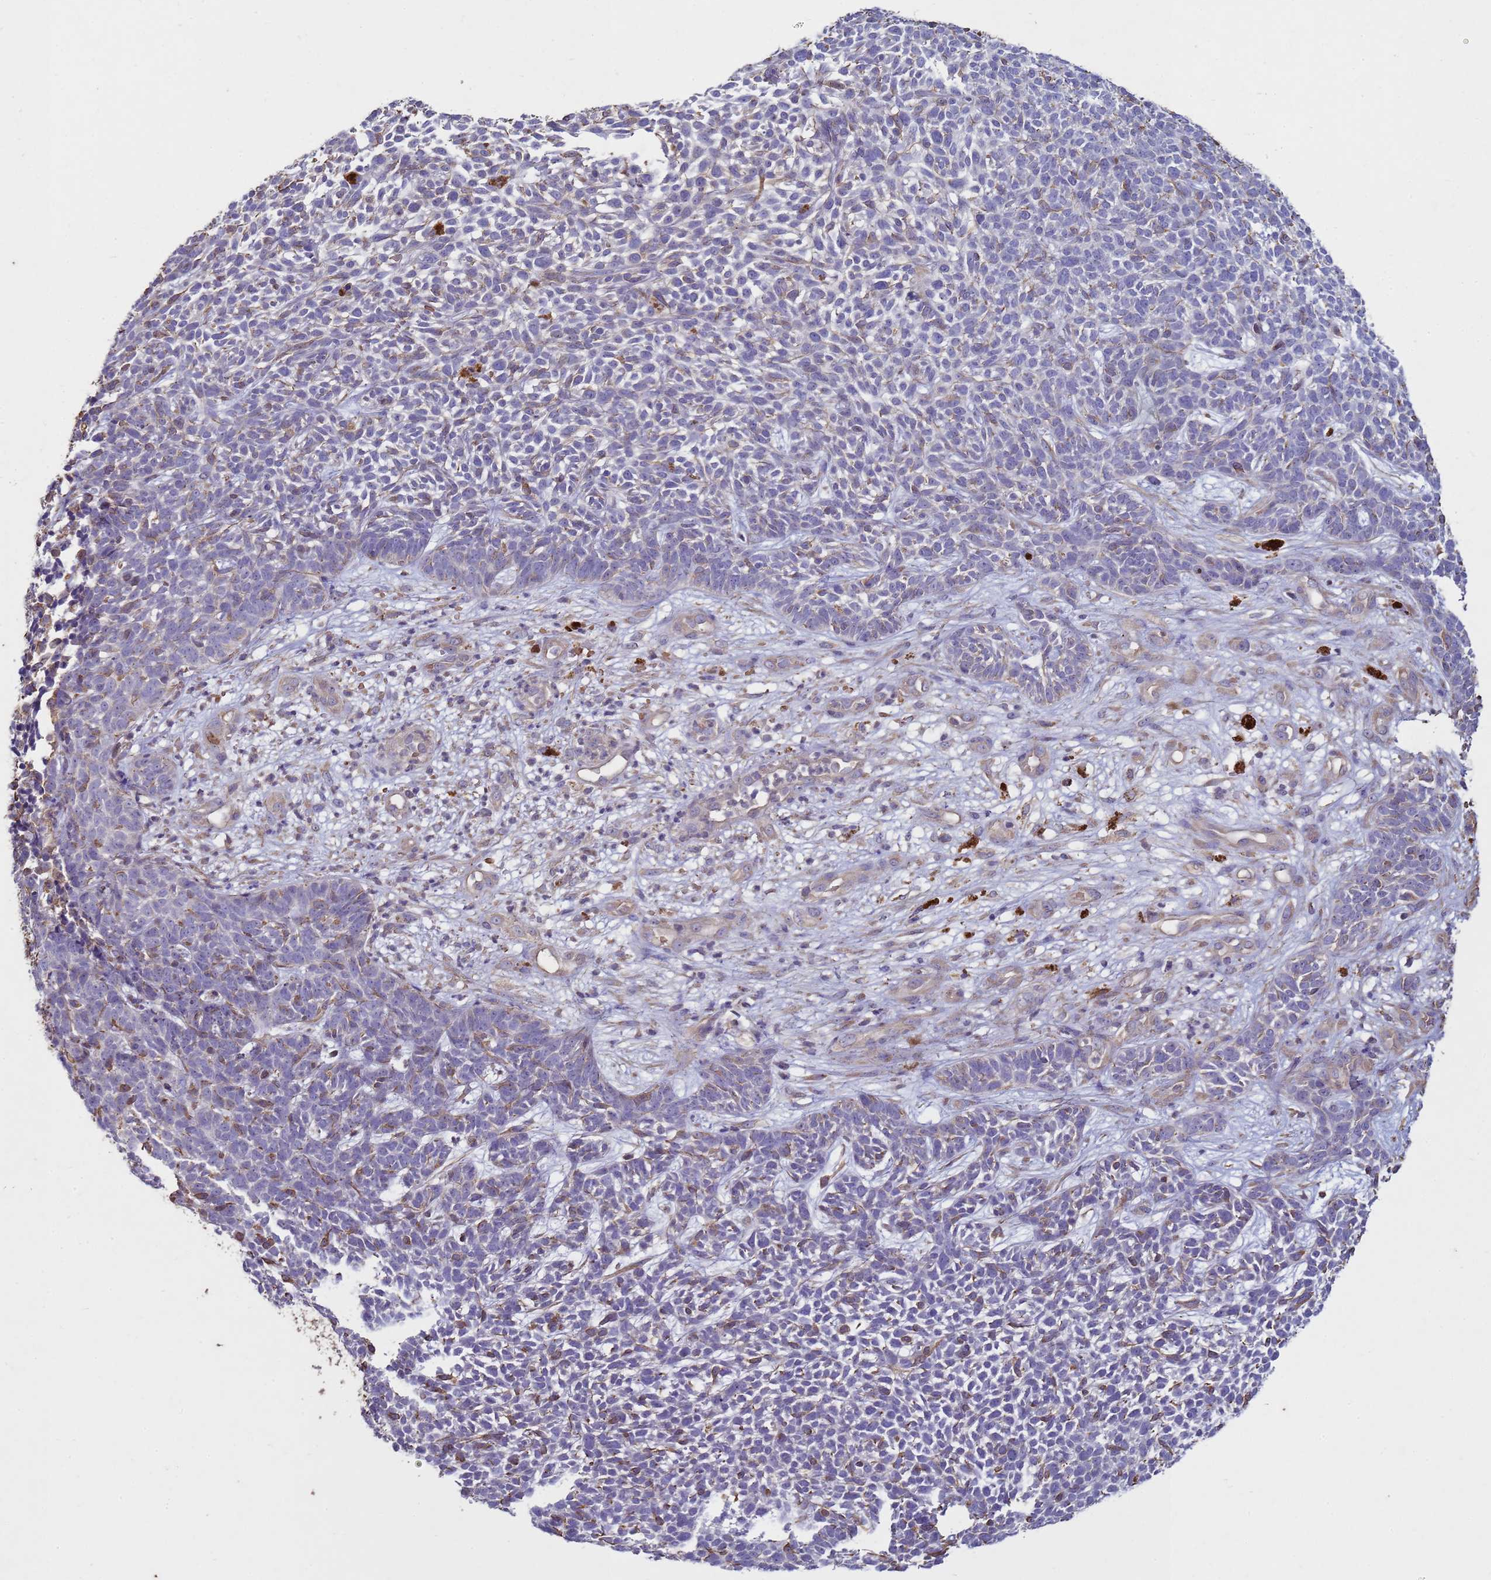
{"staining": {"intensity": "negative", "quantity": "none", "location": "none"}, "tissue": "skin cancer", "cell_type": "Tumor cells", "image_type": "cancer", "snomed": [{"axis": "morphology", "description": "Basal cell carcinoma"}, {"axis": "topography", "description": "Skin"}], "caption": "DAB immunohistochemical staining of skin basal cell carcinoma exhibits no significant staining in tumor cells. (IHC, brightfield microscopy, high magnification).", "gene": "SGIP1", "patient": {"sex": "female", "age": 84}}